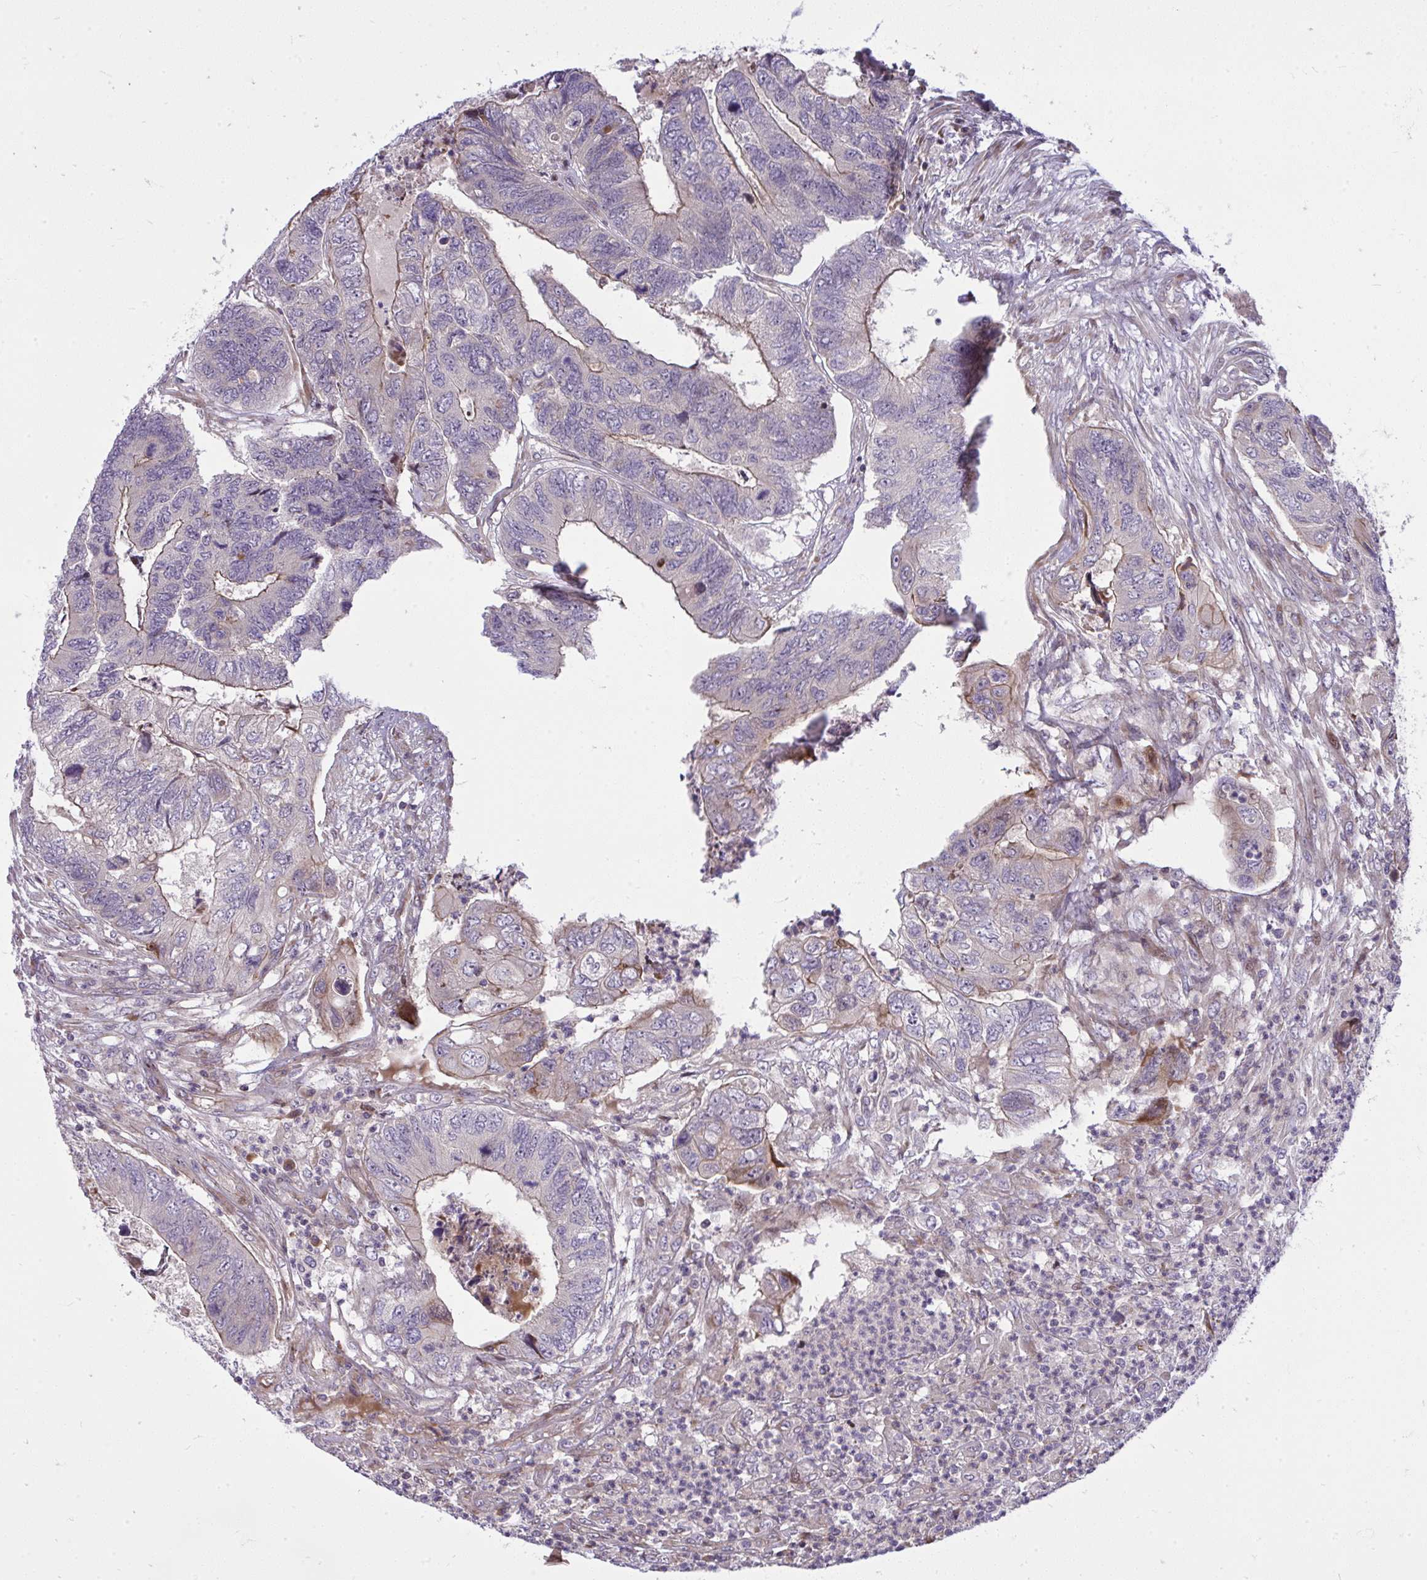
{"staining": {"intensity": "moderate", "quantity": "<25%", "location": "cytoplasmic/membranous"}, "tissue": "colorectal cancer", "cell_type": "Tumor cells", "image_type": "cancer", "snomed": [{"axis": "morphology", "description": "Adenocarcinoma, NOS"}, {"axis": "topography", "description": "Colon"}], "caption": "An image showing moderate cytoplasmic/membranous expression in about <25% of tumor cells in adenocarcinoma (colorectal), as visualized by brown immunohistochemical staining.", "gene": "ZSCAN9", "patient": {"sex": "female", "age": 67}}